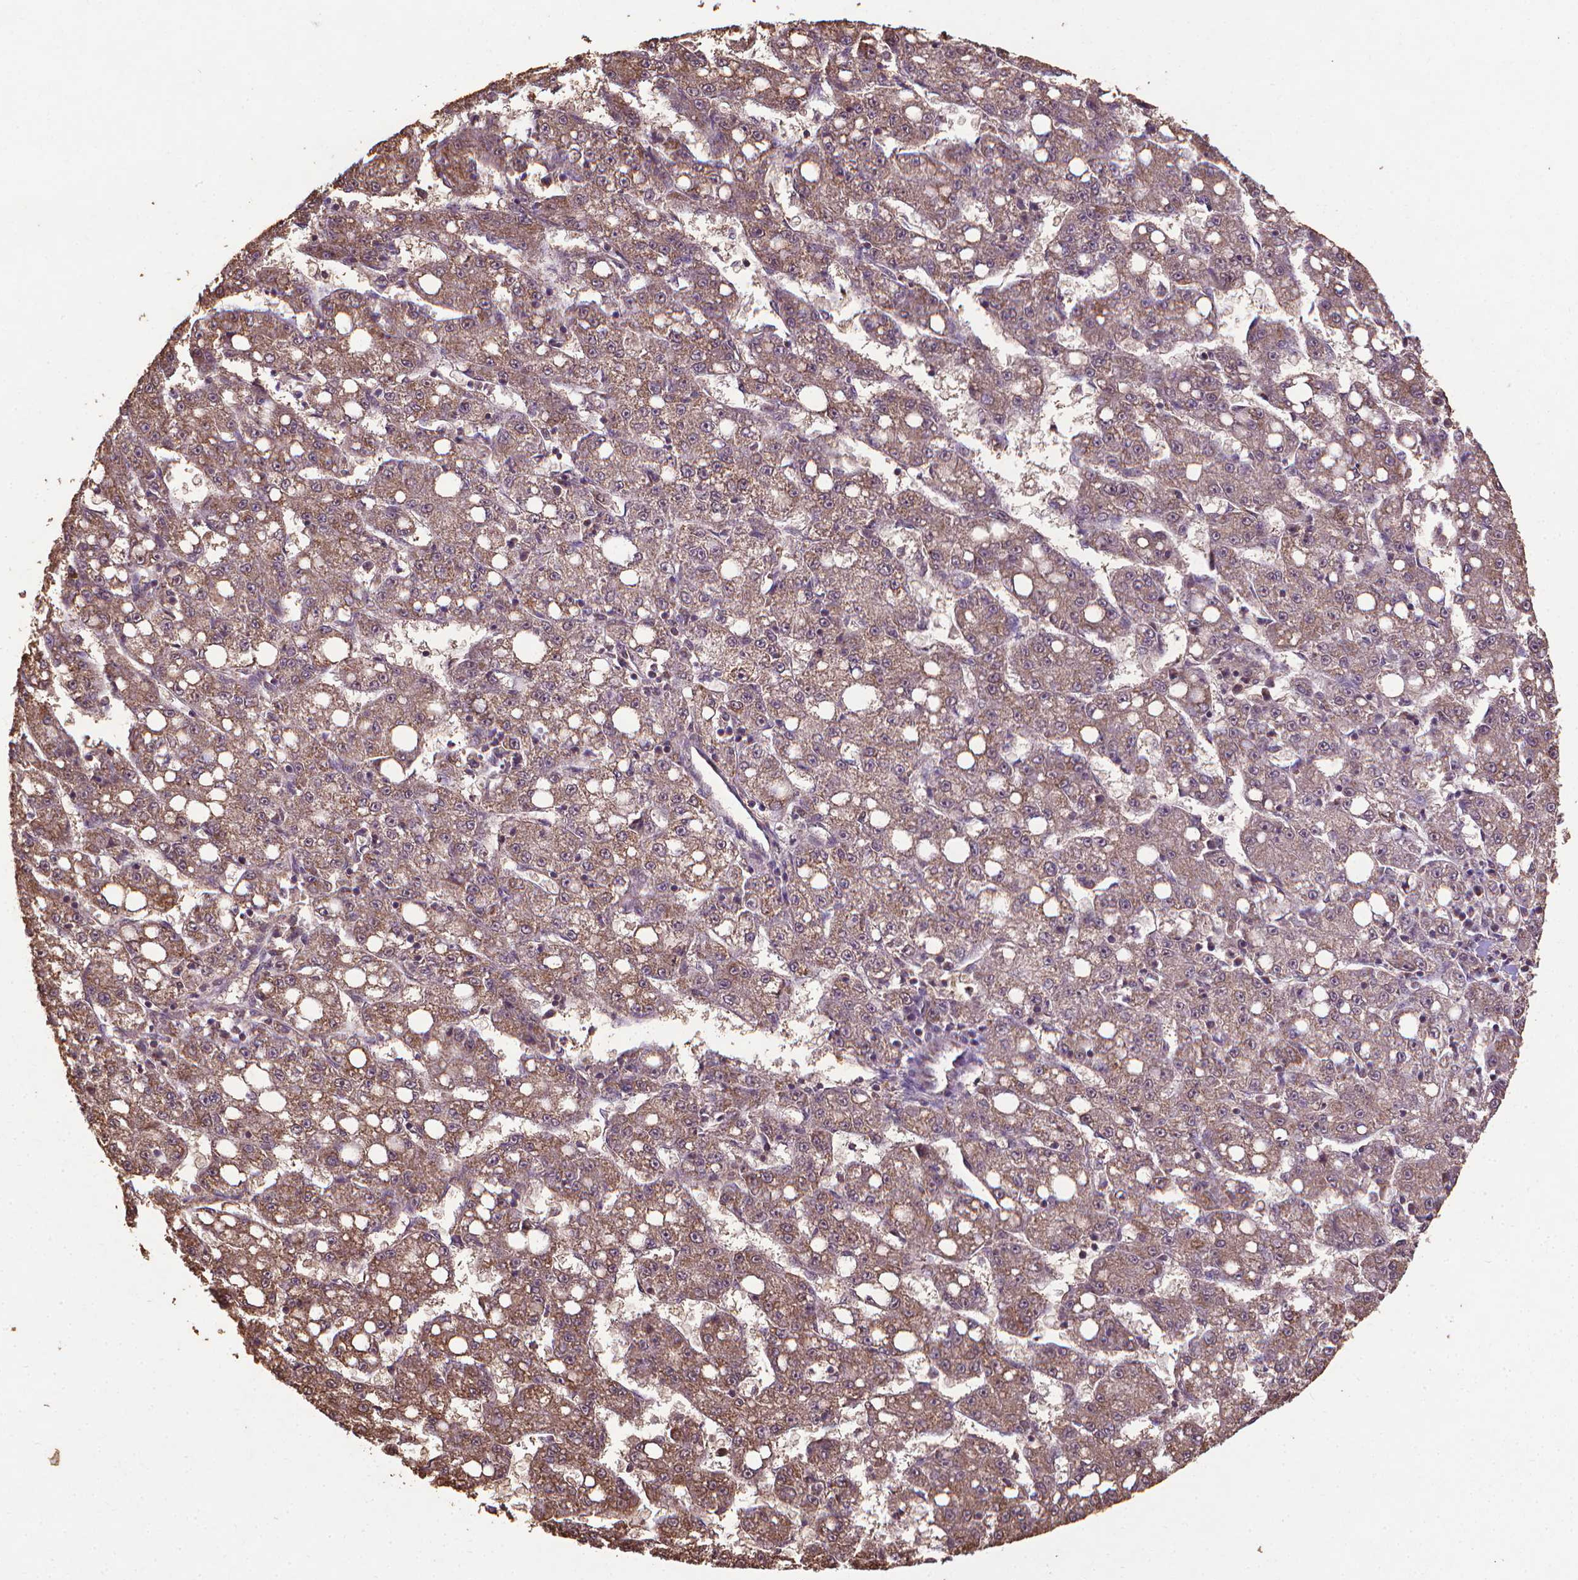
{"staining": {"intensity": "moderate", "quantity": ">75%", "location": "cytoplasmic/membranous"}, "tissue": "liver cancer", "cell_type": "Tumor cells", "image_type": "cancer", "snomed": [{"axis": "morphology", "description": "Carcinoma, Hepatocellular, NOS"}, {"axis": "topography", "description": "Liver"}], "caption": "Human liver hepatocellular carcinoma stained for a protein (brown) displays moderate cytoplasmic/membranous positive staining in about >75% of tumor cells.", "gene": "DCAF1", "patient": {"sex": "female", "age": 65}}